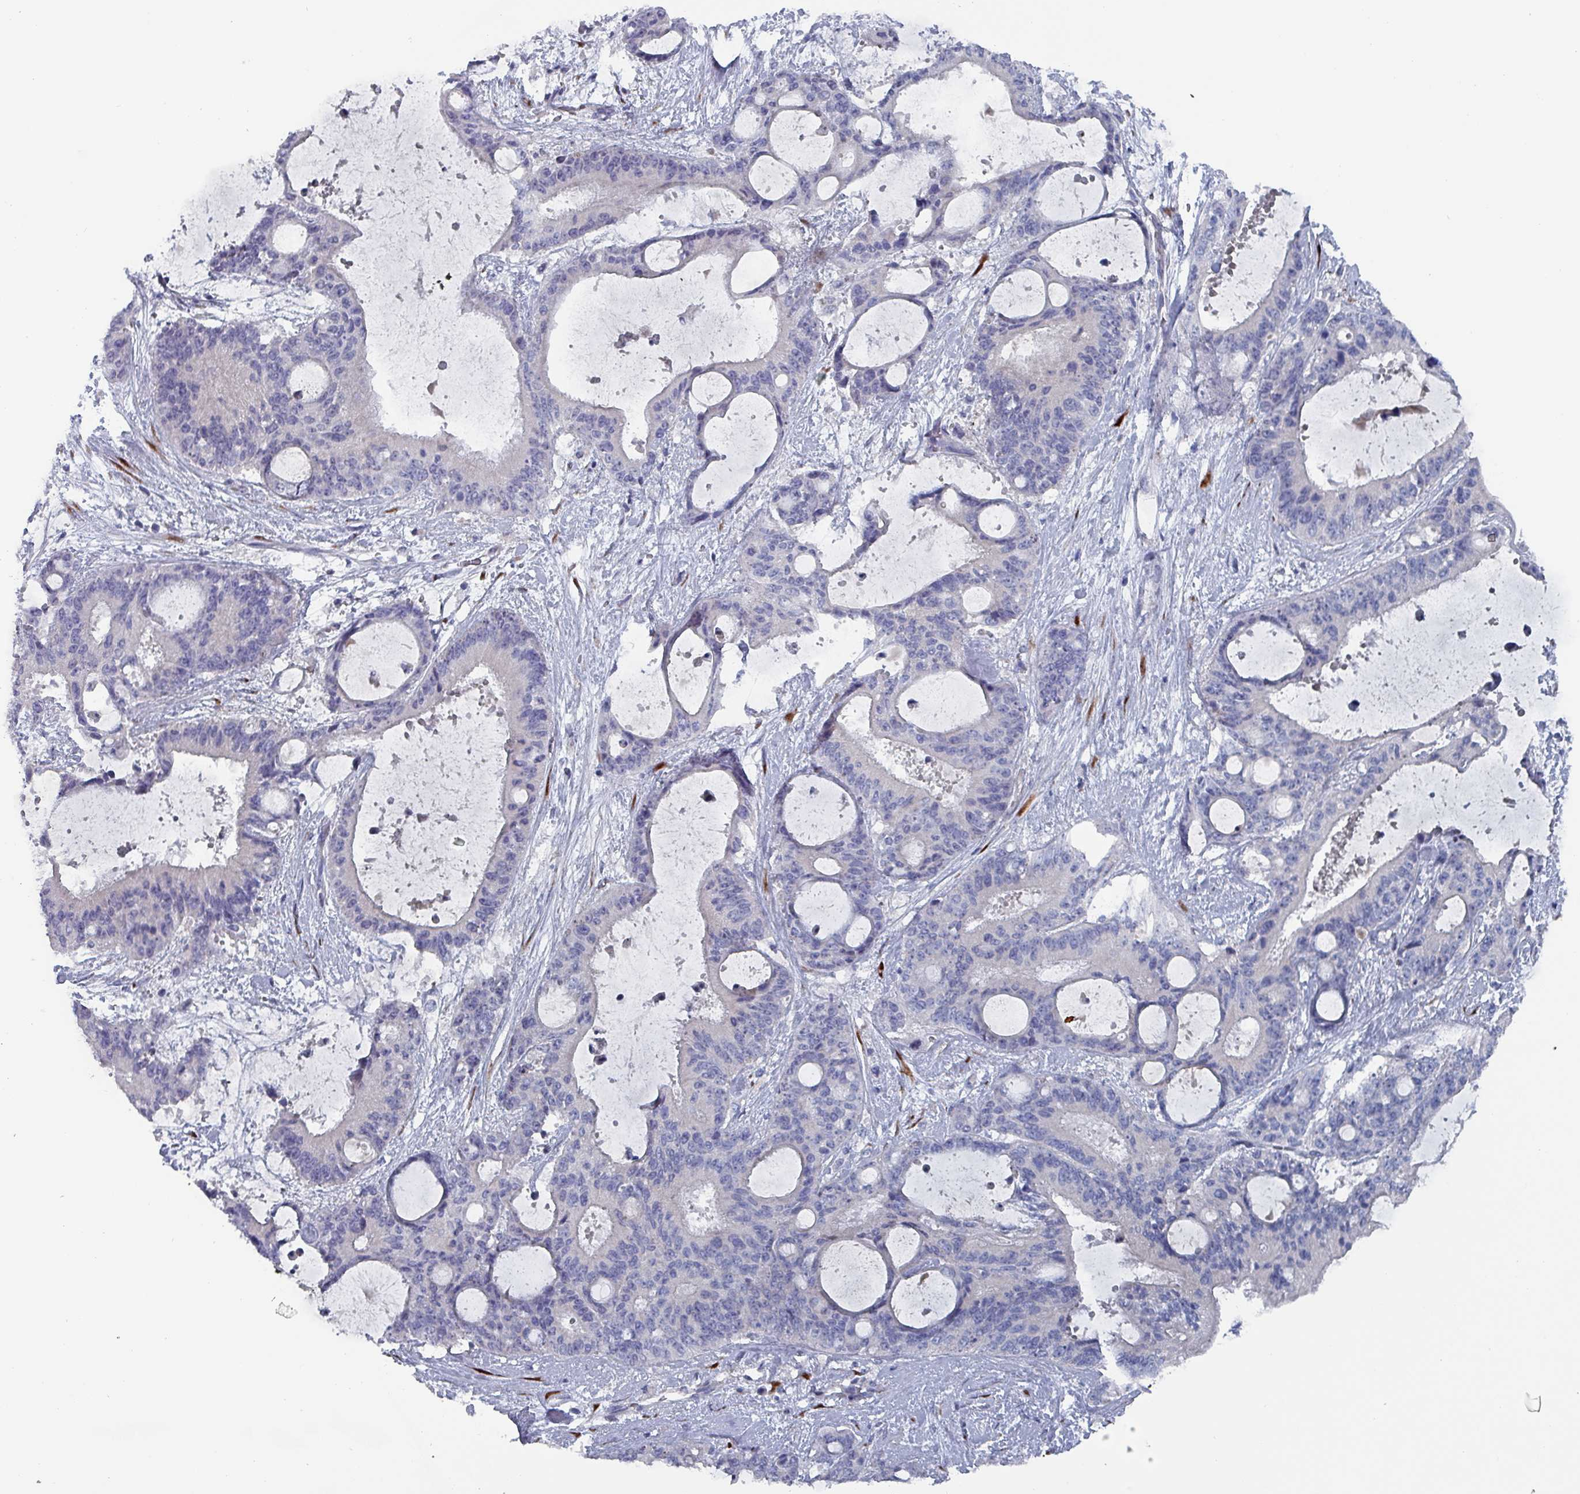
{"staining": {"intensity": "negative", "quantity": "none", "location": "none"}, "tissue": "liver cancer", "cell_type": "Tumor cells", "image_type": "cancer", "snomed": [{"axis": "morphology", "description": "Normal tissue, NOS"}, {"axis": "morphology", "description": "Cholangiocarcinoma"}, {"axis": "topography", "description": "Liver"}, {"axis": "topography", "description": "Peripheral nerve tissue"}], "caption": "This is an immunohistochemistry (IHC) histopathology image of human liver cholangiocarcinoma. There is no positivity in tumor cells.", "gene": "DRD5", "patient": {"sex": "female", "age": 73}}